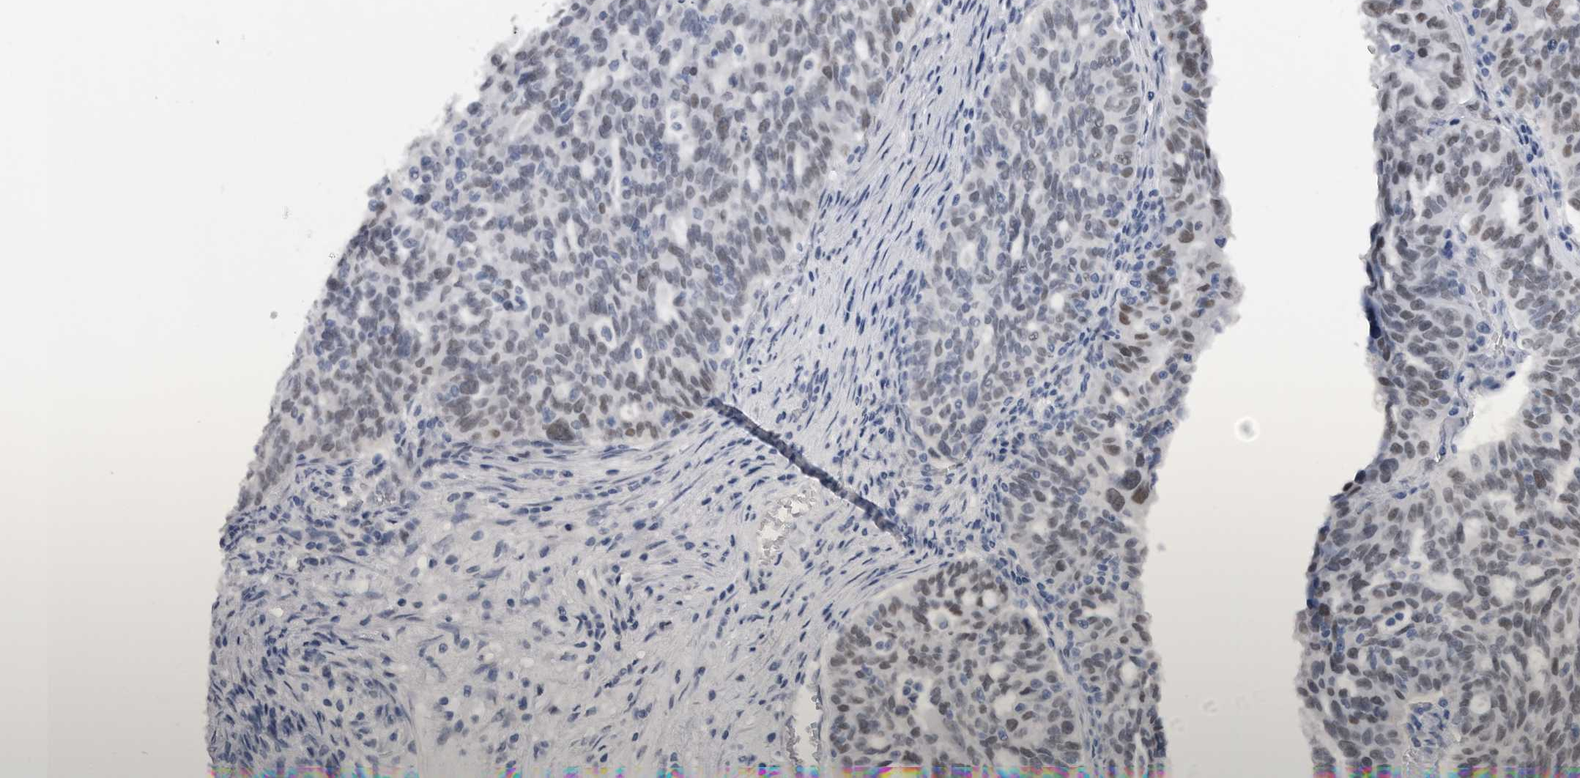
{"staining": {"intensity": "weak", "quantity": "25%-75%", "location": "nuclear"}, "tissue": "ovarian cancer", "cell_type": "Tumor cells", "image_type": "cancer", "snomed": [{"axis": "morphology", "description": "Cystadenocarcinoma, serous, NOS"}, {"axis": "topography", "description": "Ovary"}], "caption": "The immunohistochemical stain shows weak nuclear positivity in tumor cells of ovarian cancer (serous cystadenocarcinoma) tissue.", "gene": "SMARCC1", "patient": {"sex": "female", "age": 59}}